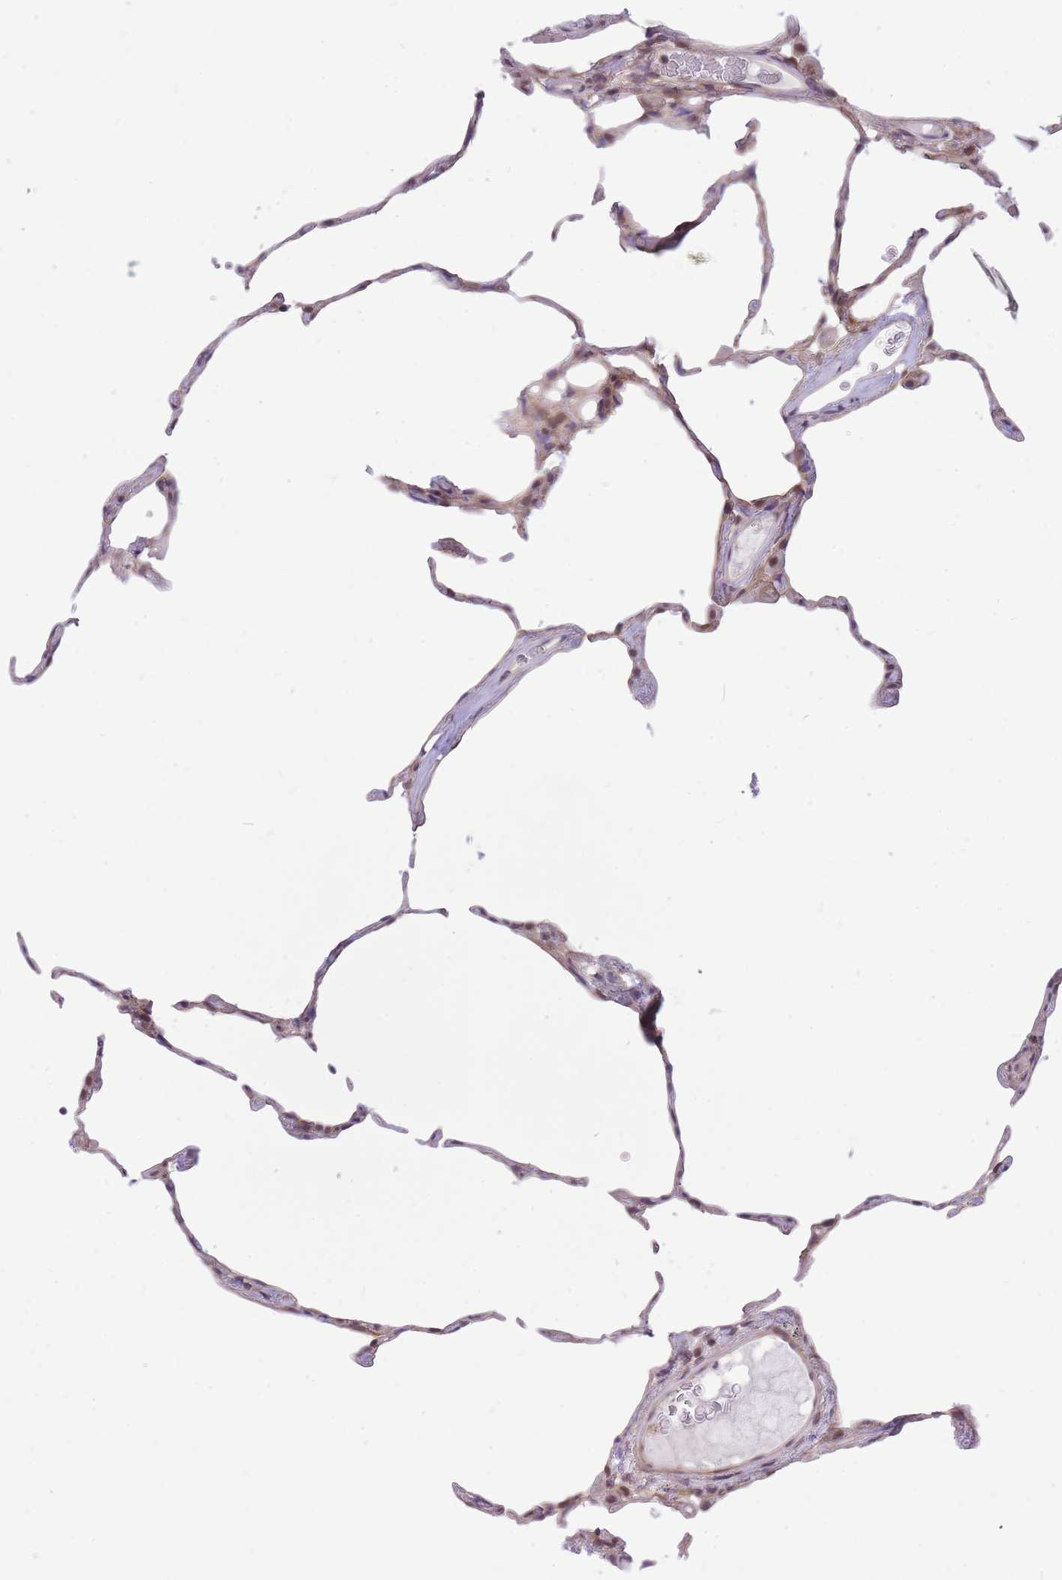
{"staining": {"intensity": "weak", "quantity": "25%-75%", "location": "nuclear"}, "tissue": "lung", "cell_type": "Alveolar cells", "image_type": "normal", "snomed": [{"axis": "morphology", "description": "Normal tissue, NOS"}, {"axis": "topography", "description": "Lung"}], "caption": "Immunohistochemistry of unremarkable lung displays low levels of weak nuclear expression in approximately 25%-75% of alveolar cells.", "gene": "MINDY2", "patient": {"sex": "female", "age": 57}}